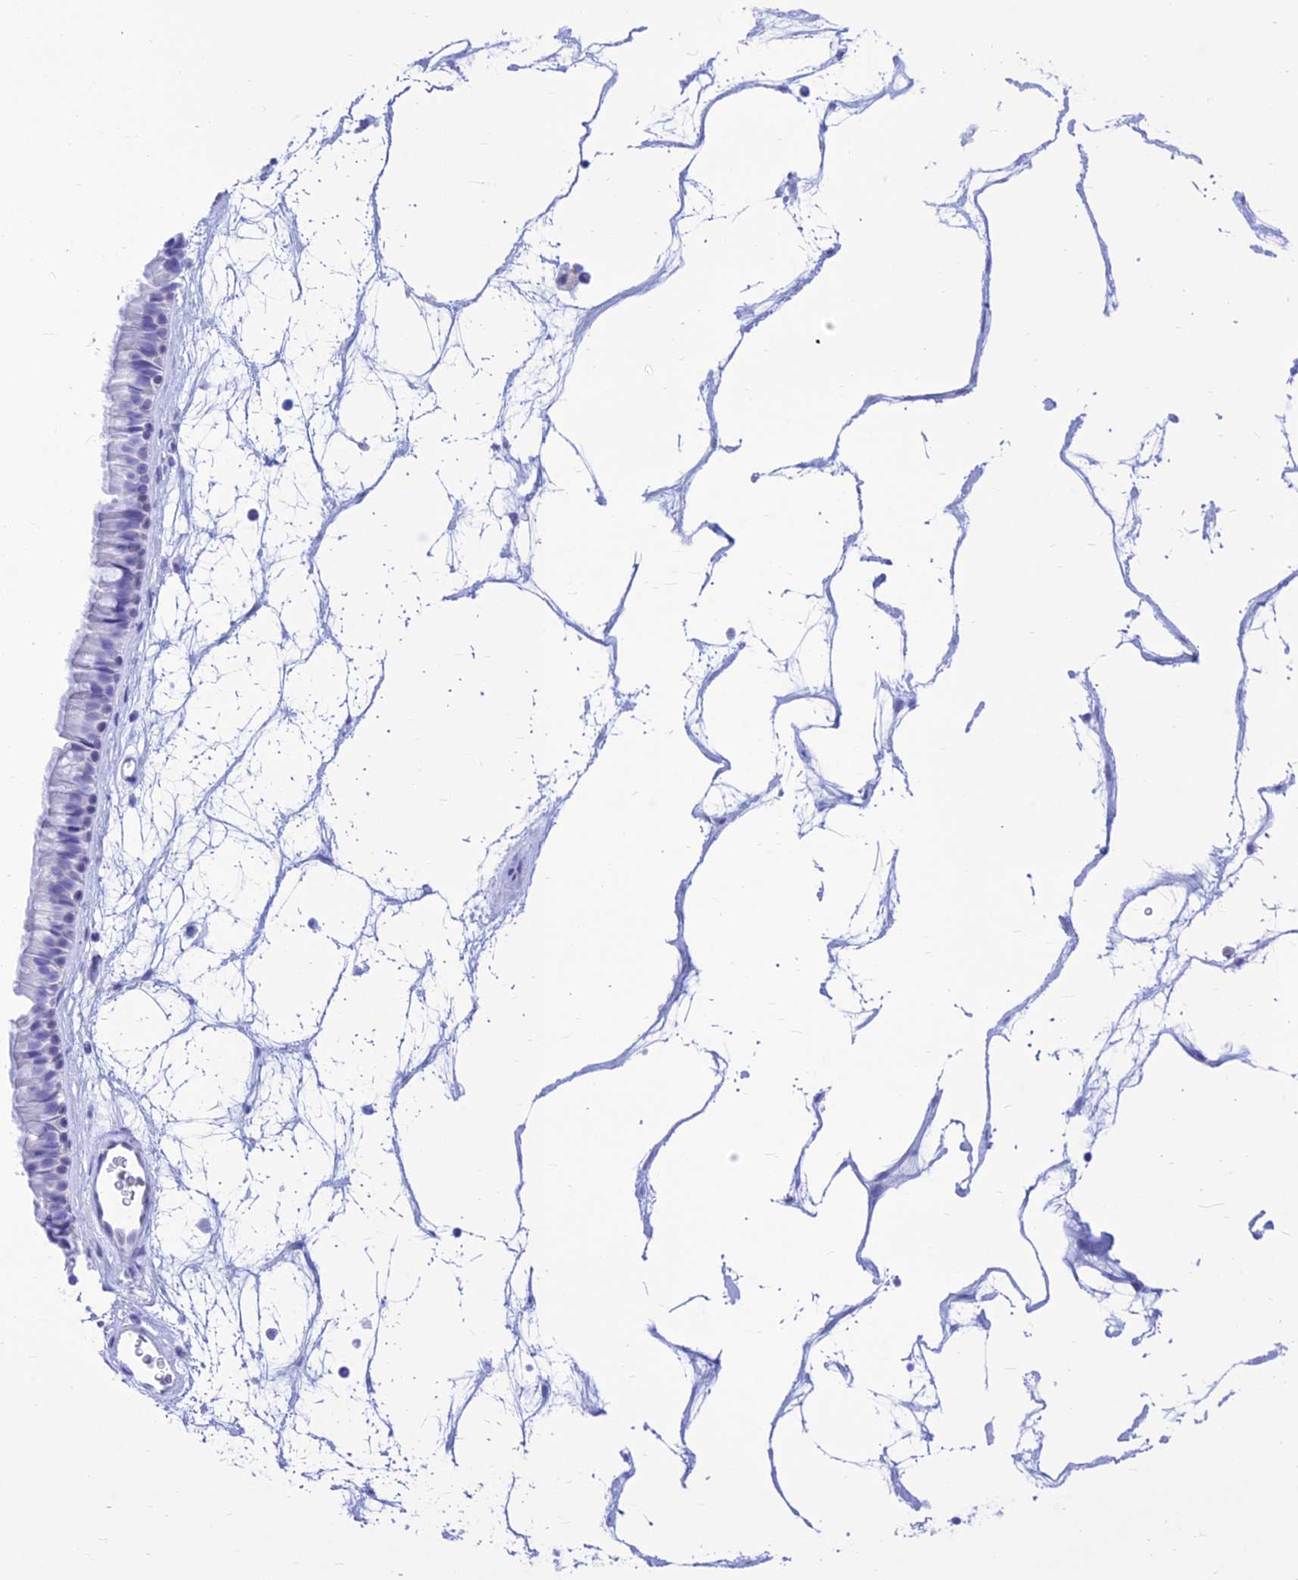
{"staining": {"intensity": "negative", "quantity": "none", "location": "none"}, "tissue": "nasopharynx", "cell_type": "Respiratory epithelial cells", "image_type": "normal", "snomed": [{"axis": "morphology", "description": "Normal tissue, NOS"}, {"axis": "topography", "description": "Nasopharynx"}], "caption": "Nasopharynx stained for a protein using immunohistochemistry (IHC) displays no expression respiratory epithelial cells.", "gene": "PRNP", "patient": {"sex": "male", "age": 64}}